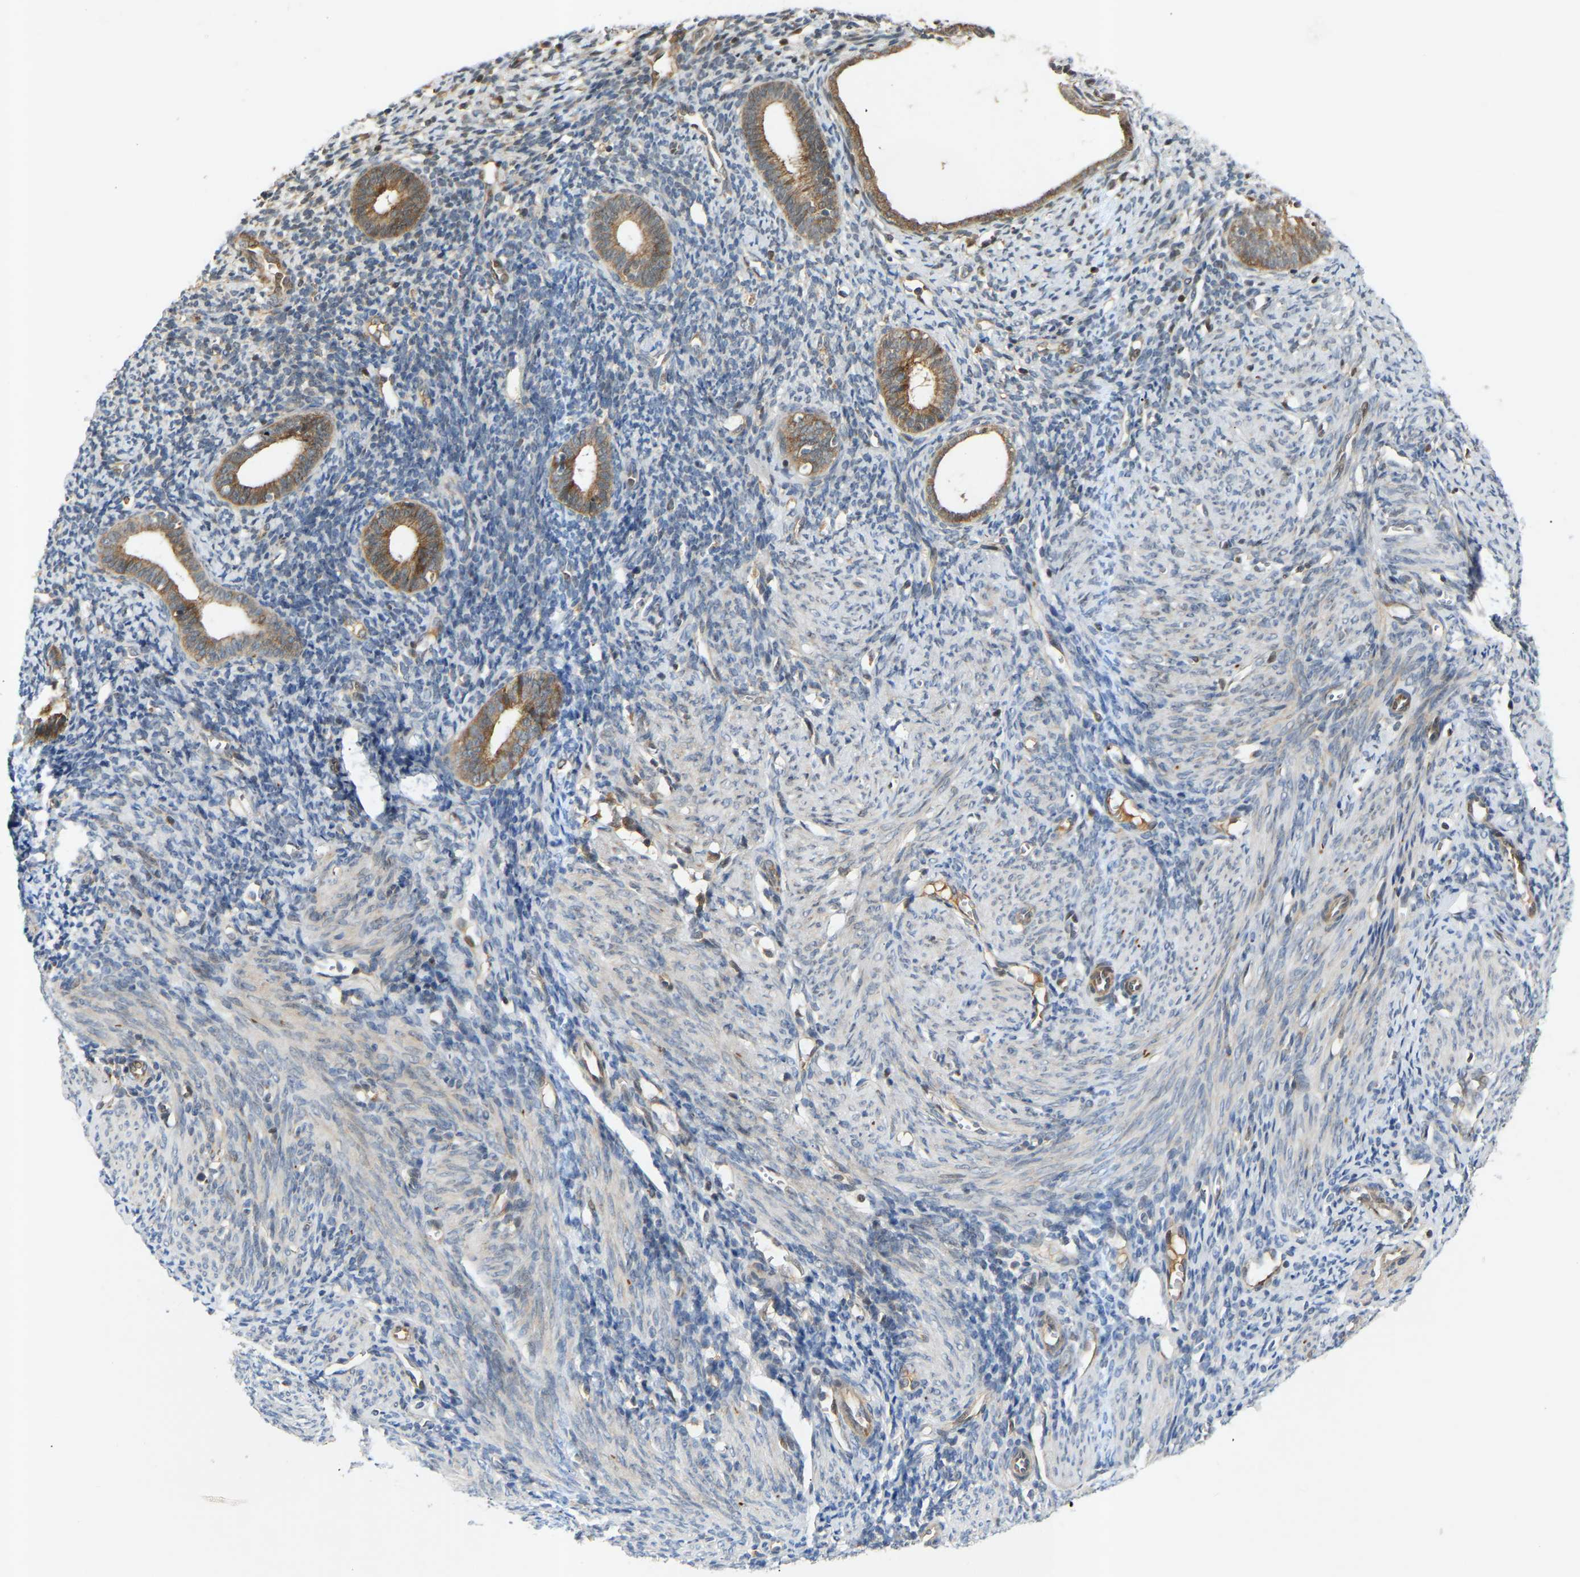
{"staining": {"intensity": "moderate", "quantity": "25%-75%", "location": "cytoplasmic/membranous"}, "tissue": "endometrium", "cell_type": "Cells in endometrial stroma", "image_type": "normal", "snomed": [{"axis": "morphology", "description": "Normal tissue, NOS"}, {"axis": "morphology", "description": "Adenocarcinoma, NOS"}, {"axis": "topography", "description": "Endometrium"}], "caption": "Moderate cytoplasmic/membranous staining for a protein is seen in about 25%-75% of cells in endometrial stroma of benign endometrium using immunohistochemistry.", "gene": "ATP5MF", "patient": {"sex": "female", "age": 57}}